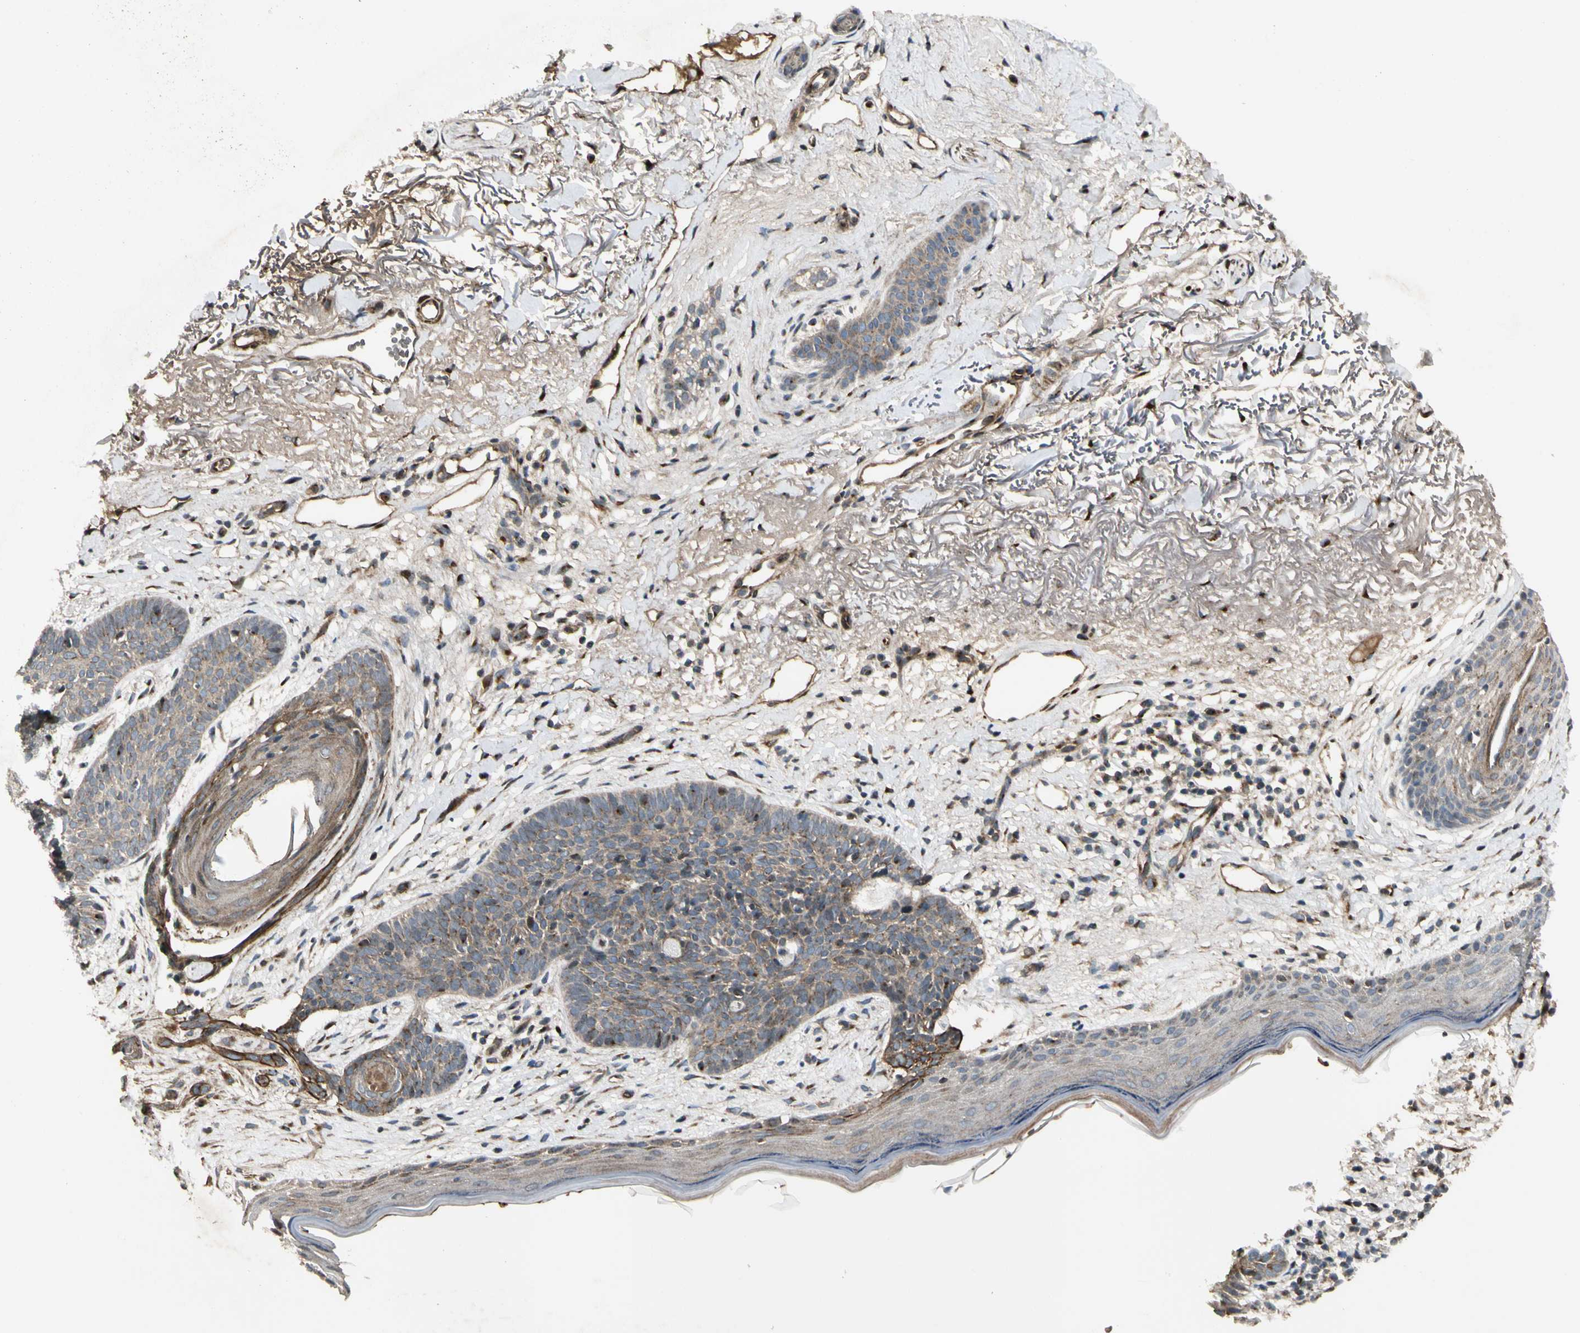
{"staining": {"intensity": "weak", "quantity": ">75%", "location": "cytoplasmic/membranous"}, "tissue": "skin cancer", "cell_type": "Tumor cells", "image_type": "cancer", "snomed": [{"axis": "morphology", "description": "Normal tissue, NOS"}, {"axis": "morphology", "description": "Basal cell carcinoma"}, {"axis": "topography", "description": "Skin"}], "caption": "Immunohistochemistry staining of skin cancer, which reveals low levels of weak cytoplasmic/membranous expression in about >75% of tumor cells indicating weak cytoplasmic/membranous protein expression. The staining was performed using DAB (brown) for protein detection and nuclei were counterstained in hematoxylin (blue).", "gene": "GCK", "patient": {"sex": "female", "age": 70}}